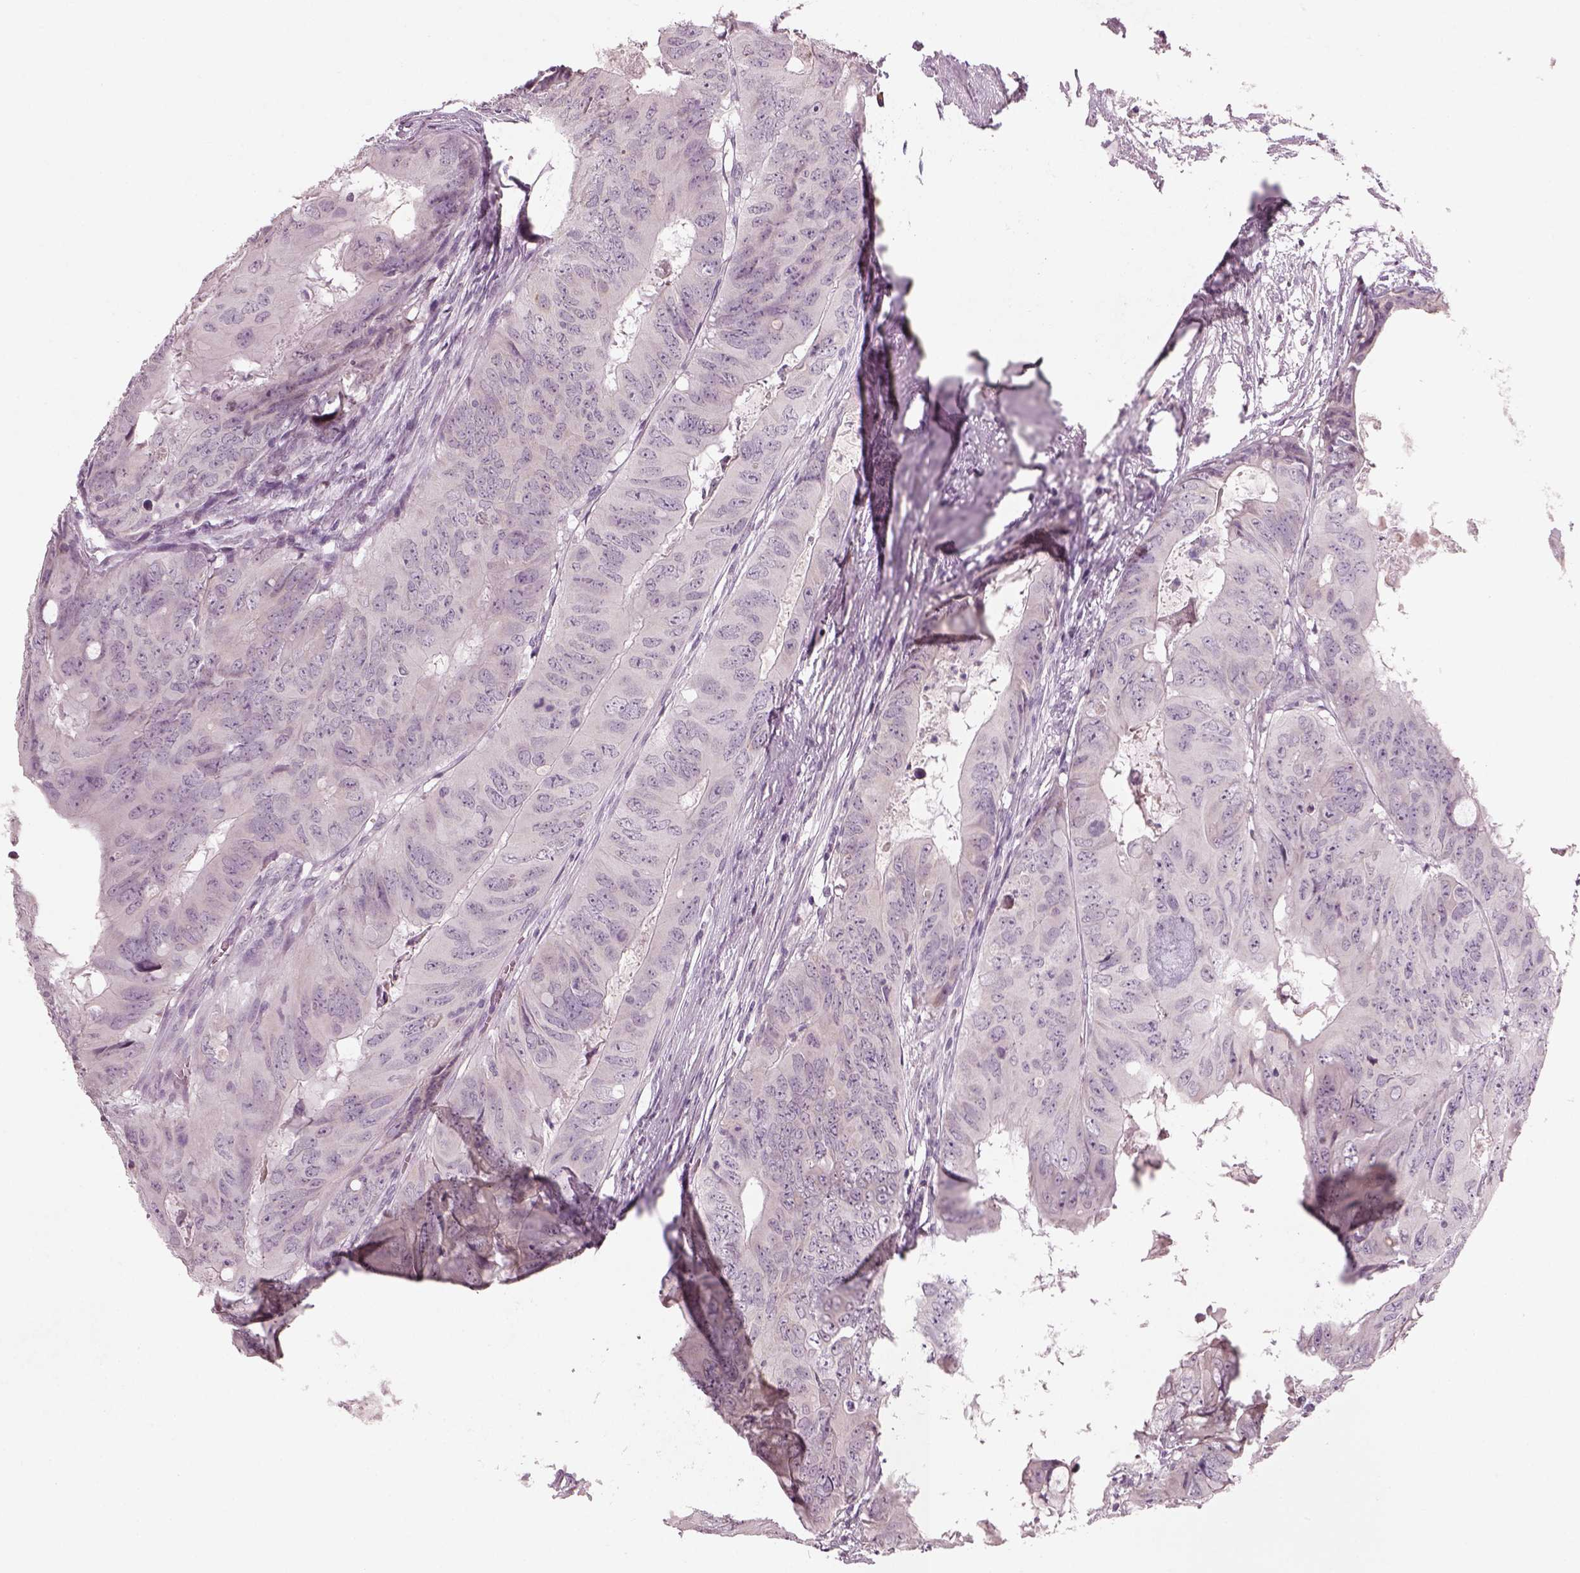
{"staining": {"intensity": "negative", "quantity": "none", "location": "none"}, "tissue": "colorectal cancer", "cell_type": "Tumor cells", "image_type": "cancer", "snomed": [{"axis": "morphology", "description": "Adenocarcinoma, NOS"}, {"axis": "topography", "description": "Colon"}], "caption": "This image is of colorectal cancer stained with IHC to label a protein in brown with the nuclei are counter-stained blue. There is no staining in tumor cells. (Stains: DAB immunohistochemistry with hematoxylin counter stain, Microscopy: brightfield microscopy at high magnification).", "gene": "PENK", "patient": {"sex": "male", "age": 79}}